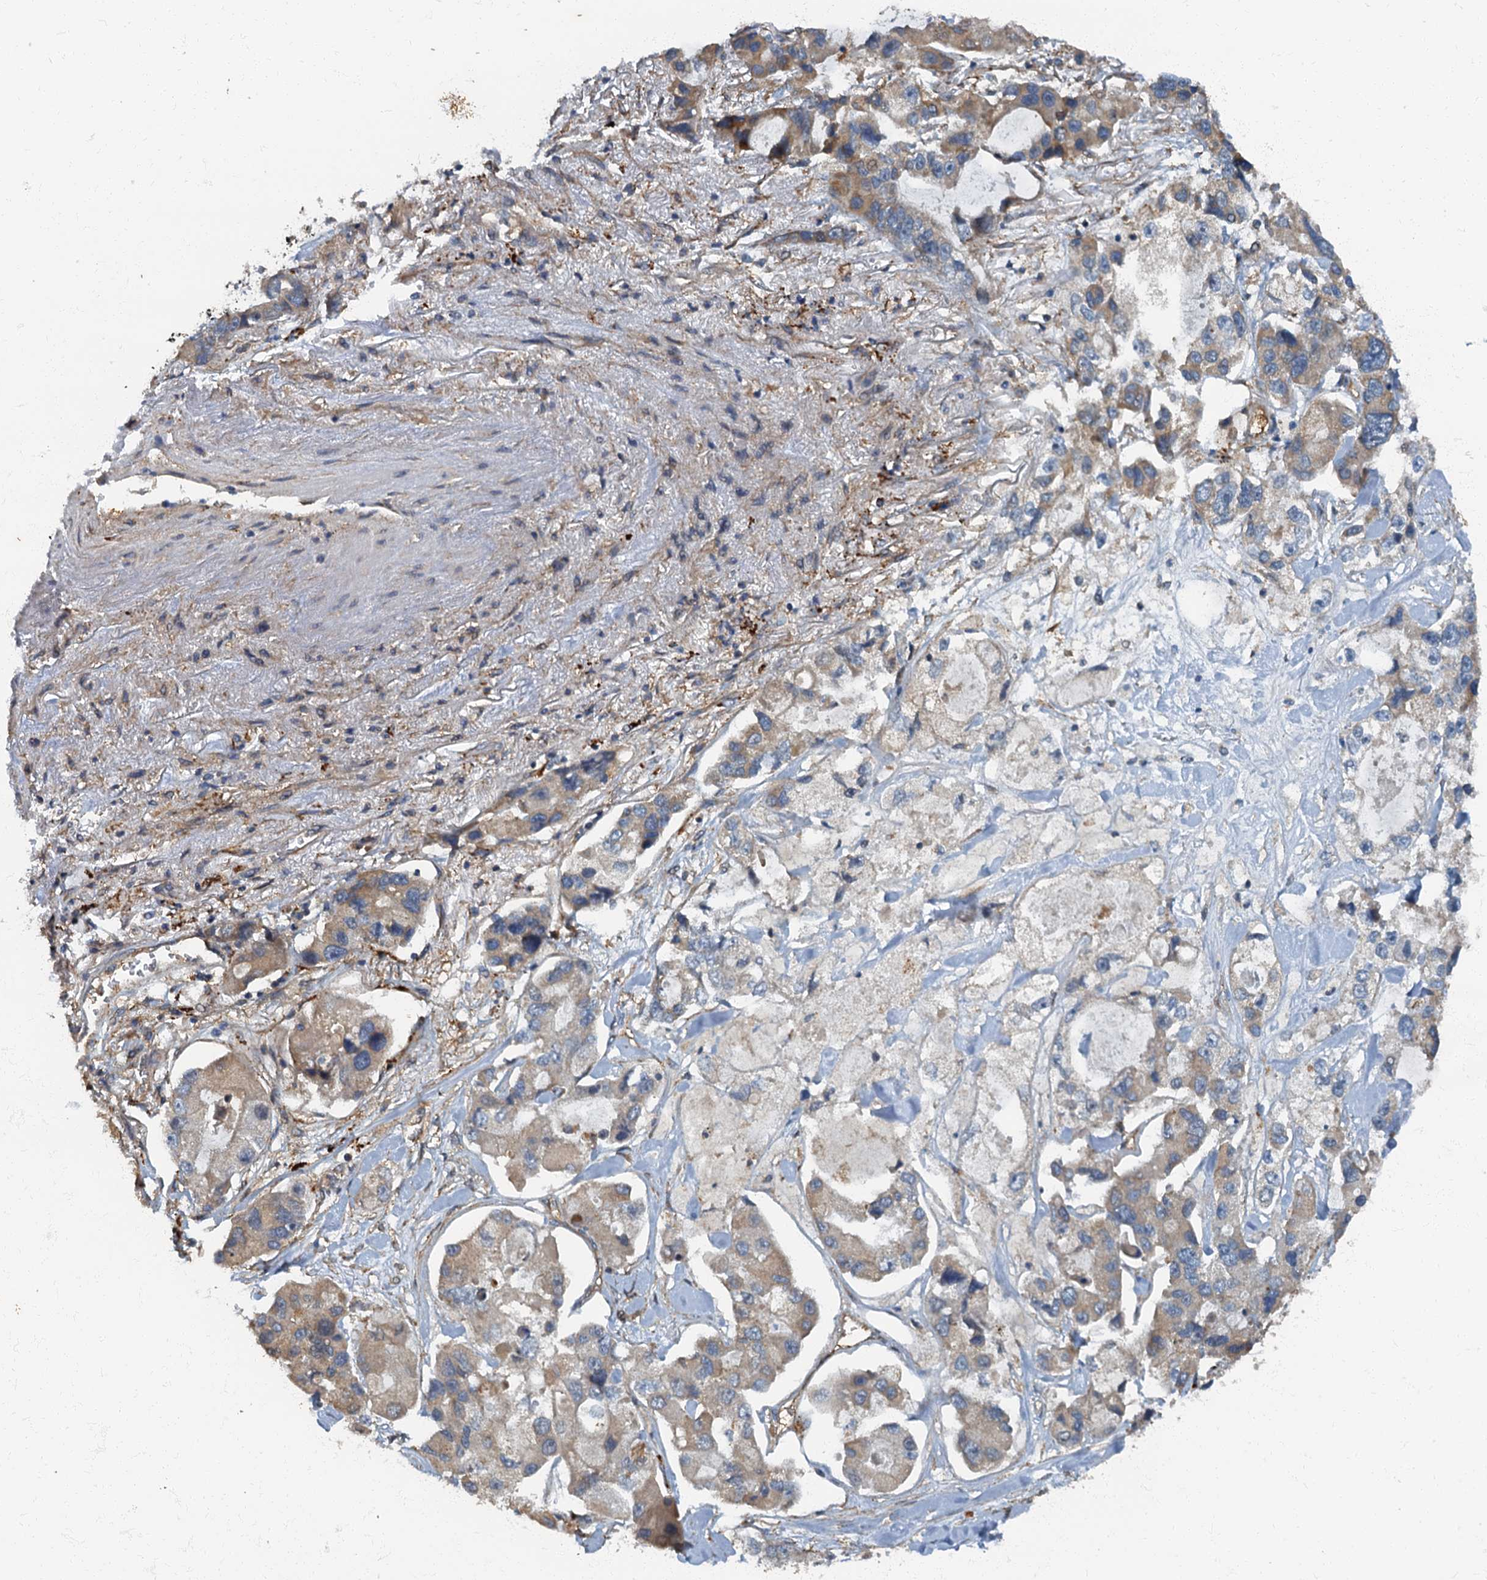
{"staining": {"intensity": "weak", "quantity": "25%-75%", "location": "cytoplasmic/membranous"}, "tissue": "lung cancer", "cell_type": "Tumor cells", "image_type": "cancer", "snomed": [{"axis": "morphology", "description": "Adenocarcinoma, NOS"}, {"axis": "topography", "description": "Lung"}], "caption": "There is low levels of weak cytoplasmic/membranous positivity in tumor cells of lung cancer, as demonstrated by immunohistochemical staining (brown color).", "gene": "ARL11", "patient": {"sex": "female", "age": 54}}